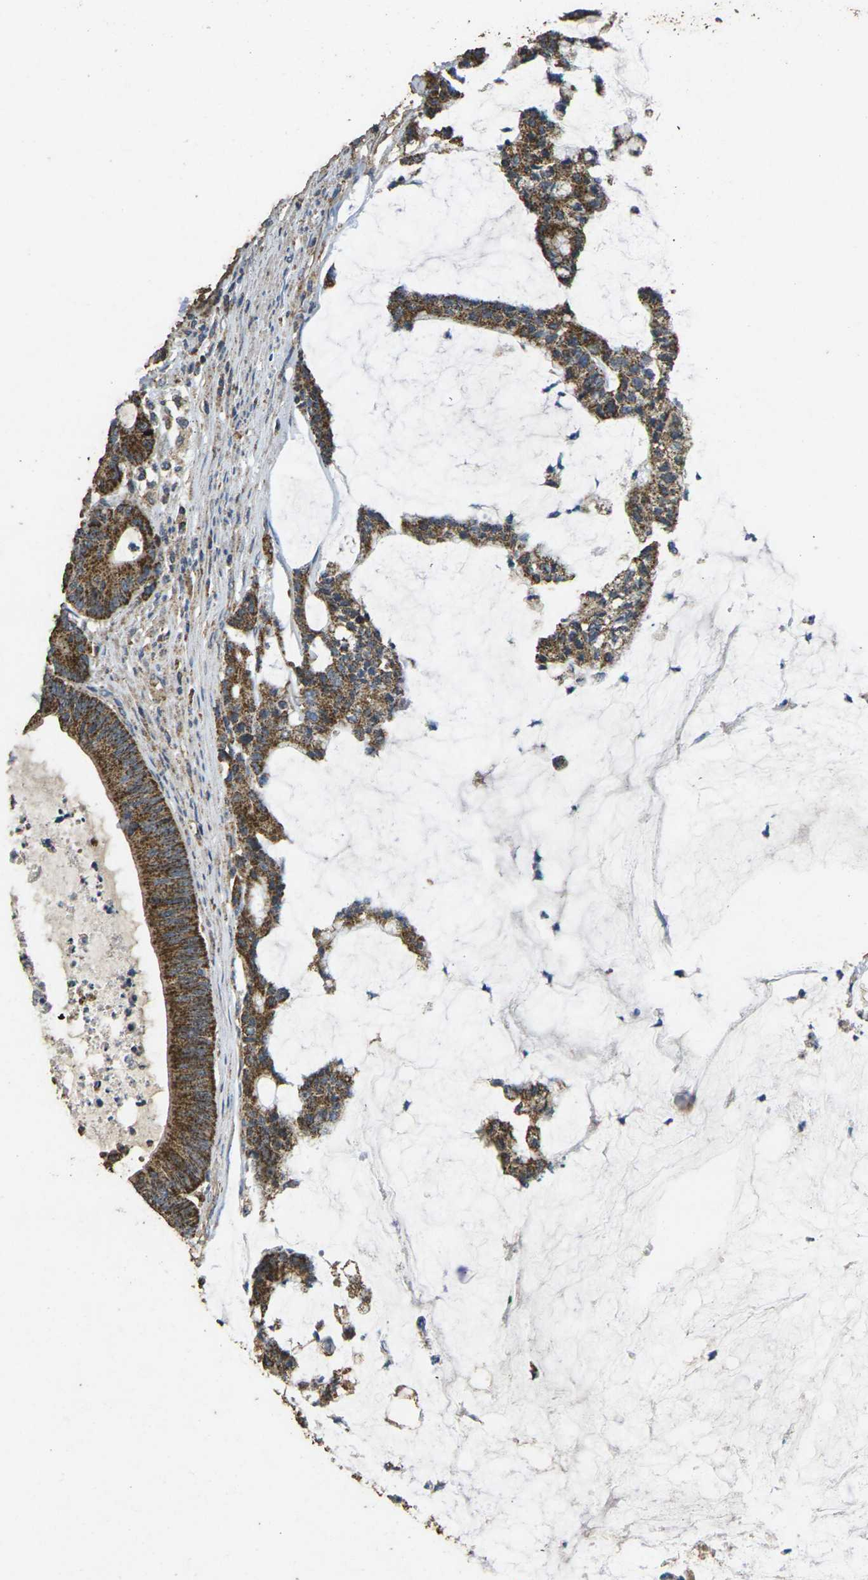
{"staining": {"intensity": "strong", "quantity": ">75%", "location": "cytoplasmic/membranous"}, "tissue": "colorectal cancer", "cell_type": "Tumor cells", "image_type": "cancer", "snomed": [{"axis": "morphology", "description": "Adenocarcinoma, NOS"}, {"axis": "topography", "description": "Colon"}], "caption": "Colorectal cancer (adenocarcinoma) stained with DAB (3,3'-diaminobenzidine) immunohistochemistry (IHC) demonstrates high levels of strong cytoplasmic/membranous positivity in about >75% of tumor cells.", "gene": "MAPK11", "patient": {"sex": "female", "age": 84}}